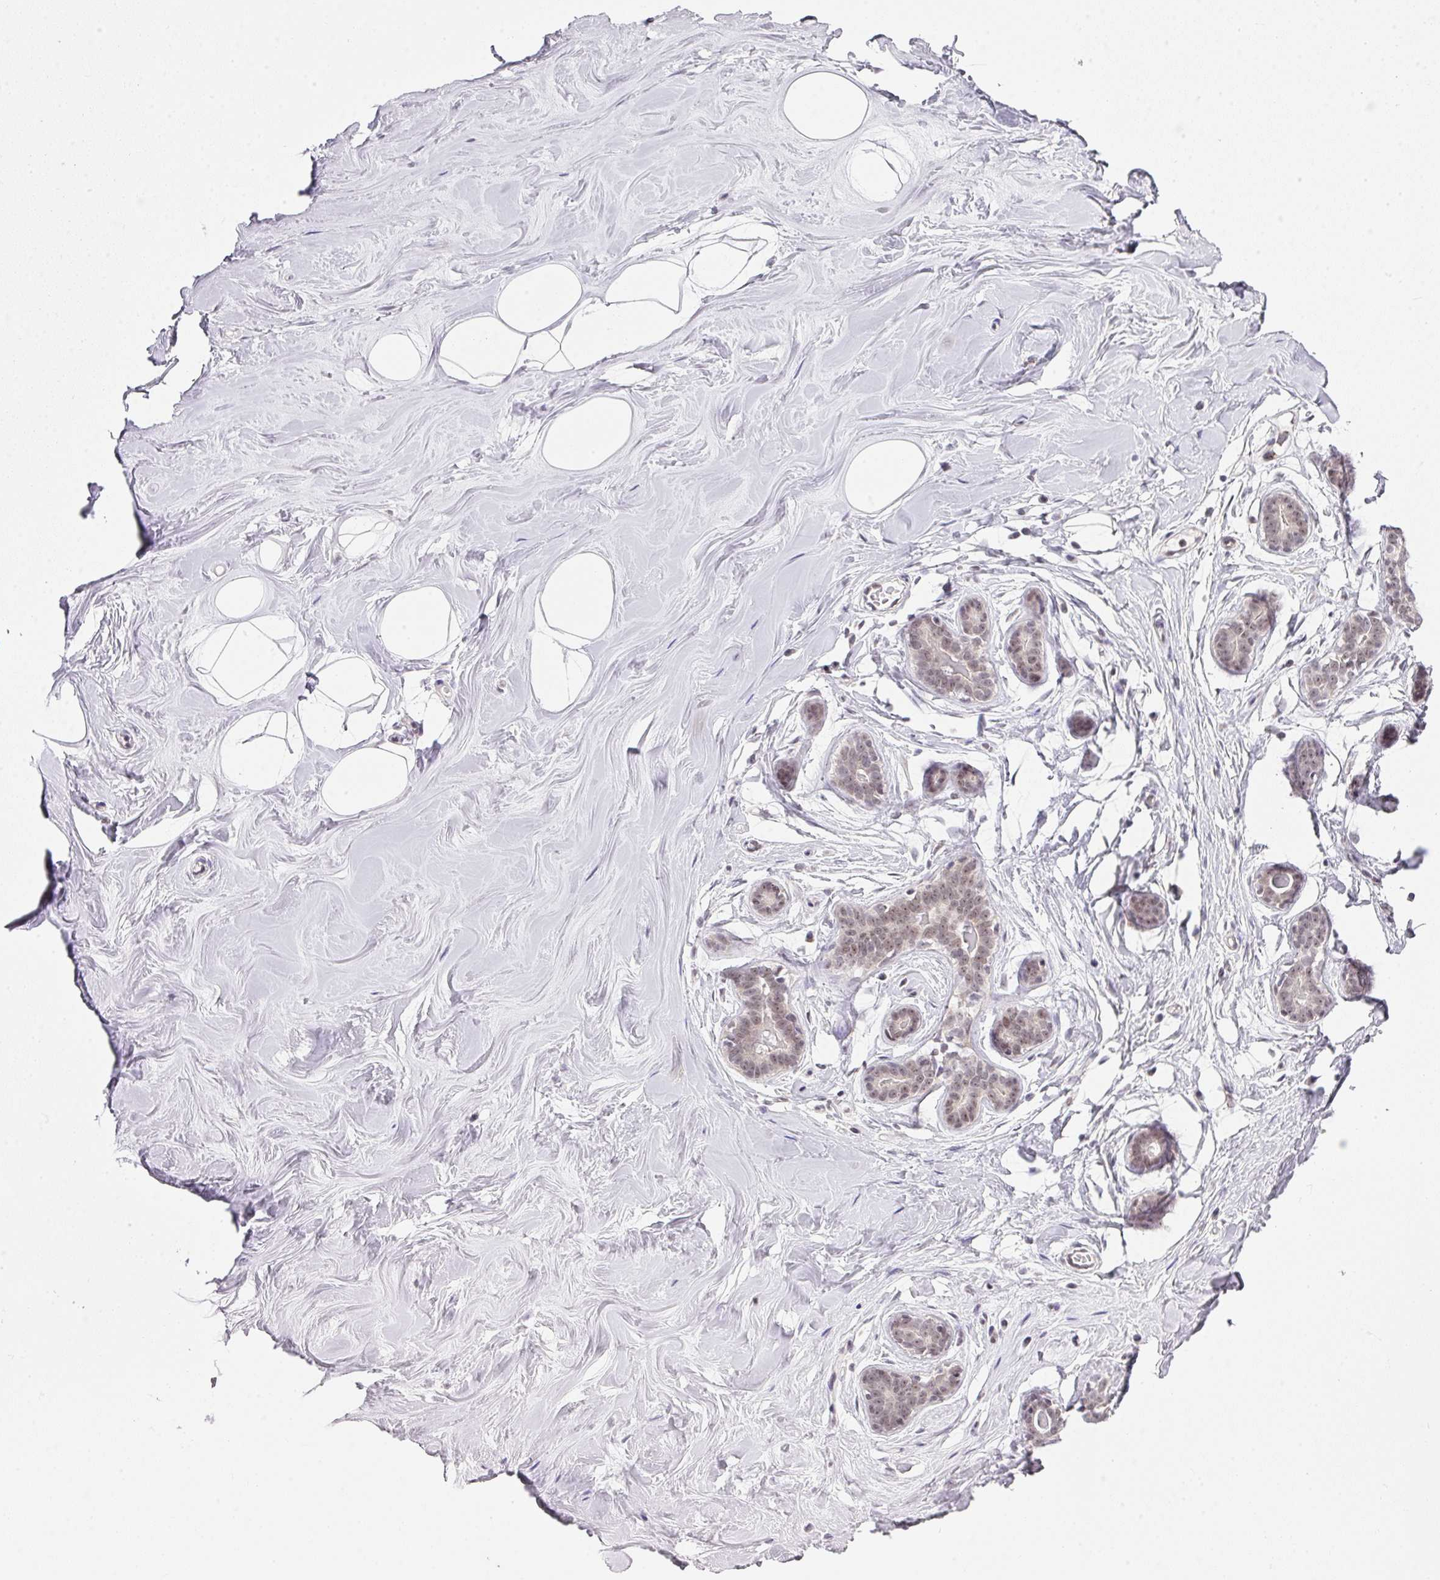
{"staining": {"intensity": "negative", "quantity": "none", "location": "none"}, "tissue": "breast", "cell_type": "Adipocytes", "image_type": "normal", "snomed": [{"axis": "morphology", "description": "Normal tissue, NOS"}, {"axis": "topography", "description": "Breast"}], "caption": "Immunohistochemistry (IHC) histopathology image of unremarkable breast: breast stained with DAB demonstrates no significant protein staining in adipocytes.", "gene": "FAM32A", "patient": {"sex": "female", "age": 25}}